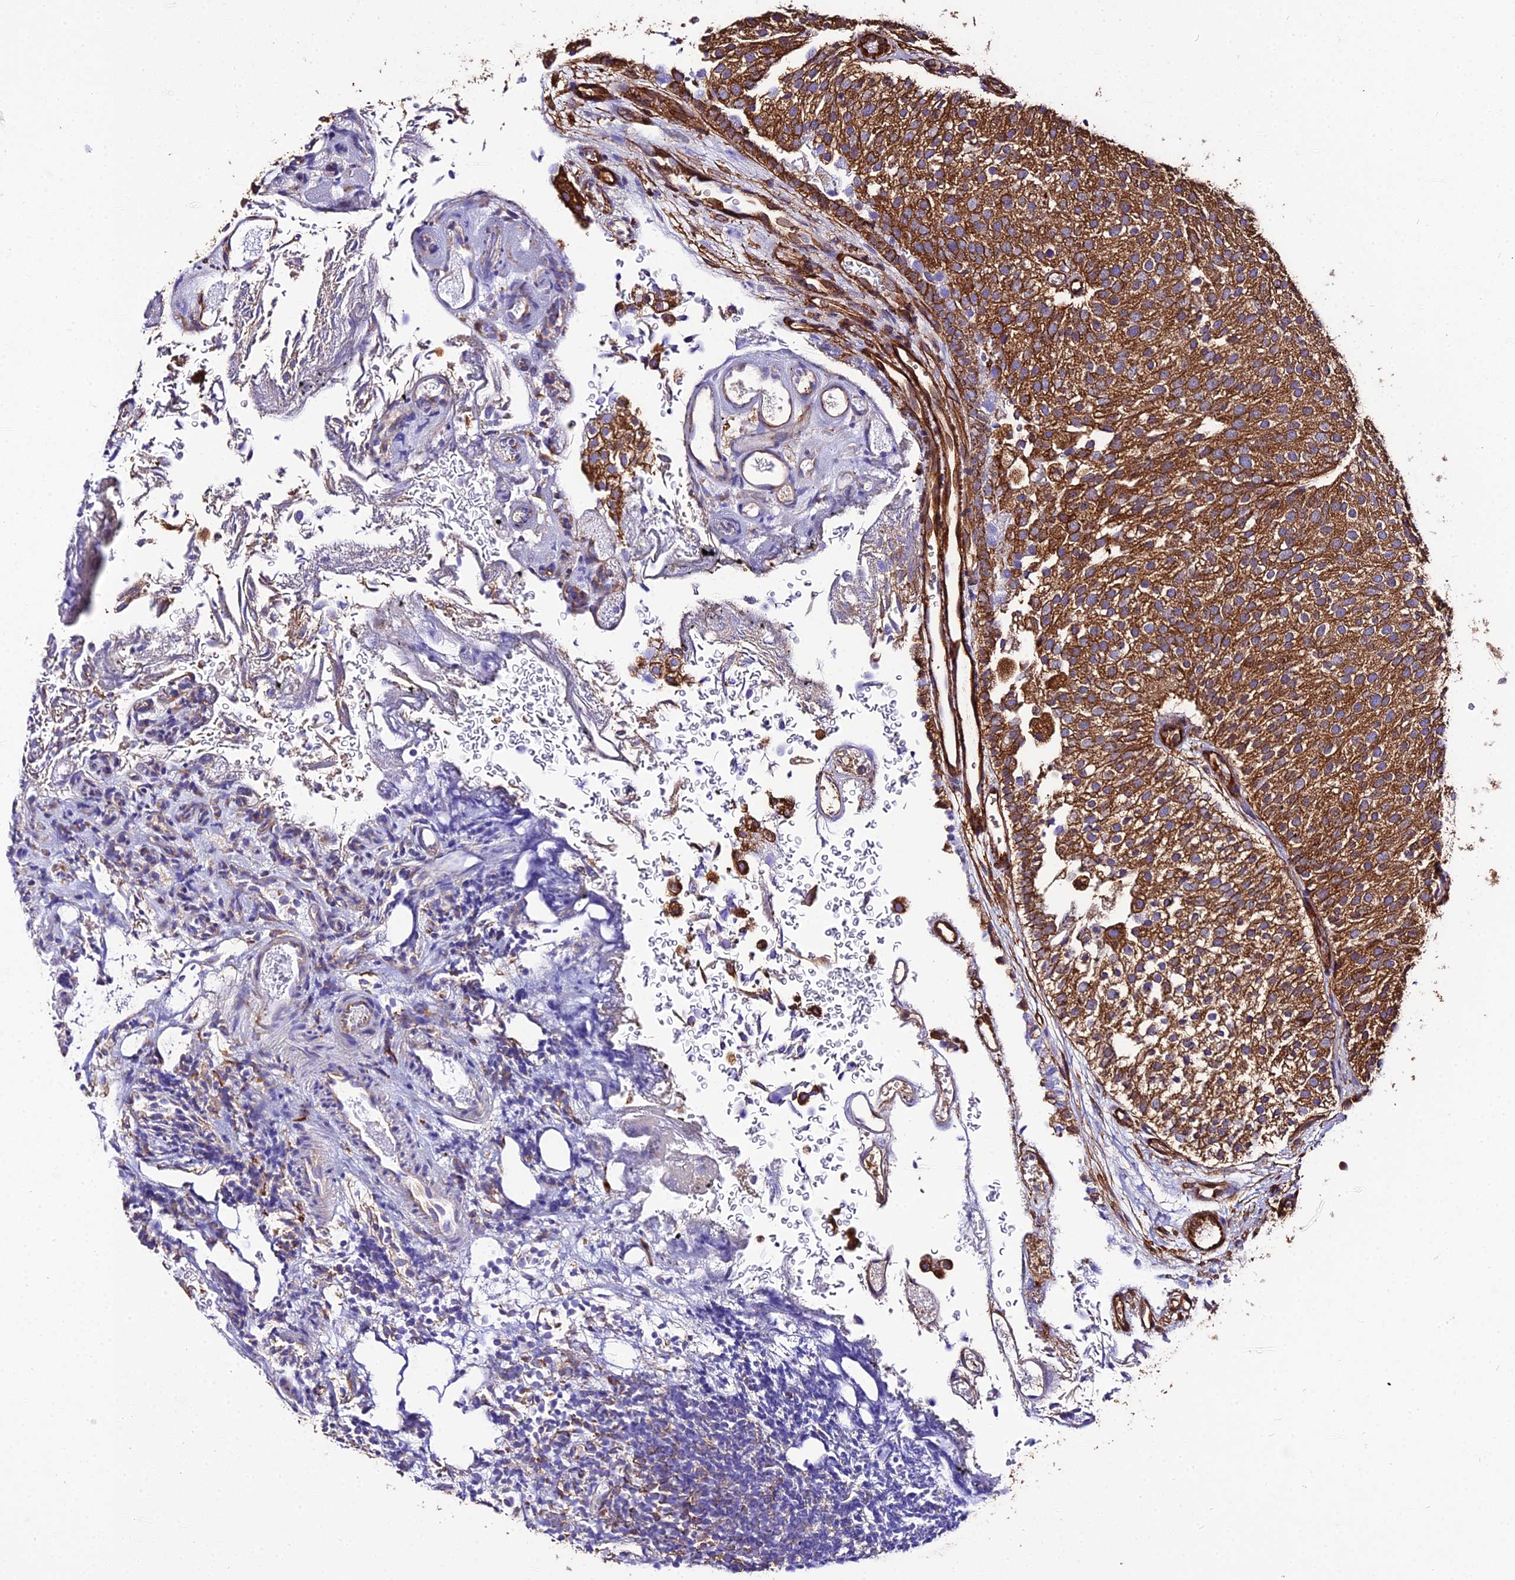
{"staining": {"intensity": "strong", "quantity": ">75%", "location": "cytoplasmic/membranous"}, "tissue": "urothelial cancer", "cell_type": "Tumor cells", "image_type": "cancer", "snomed": [{"axis": "morphology", "description": "Urothelial carcinoma, Low grade"}, {"axis": "topography", "description": "Urinary bladder"}], "caption": "Urothelial carcinoma (low-grade) stained with IHC reveals strong cytoplasmic/membranous positivity in about >75% of tumor cells. (DAB (3,3'-diaminobenzidine) IHC, brown staining for protein, blue staining for nuclei).", "gene": "TUBA3D", "patient": {"sex": "male", "age": 78}}